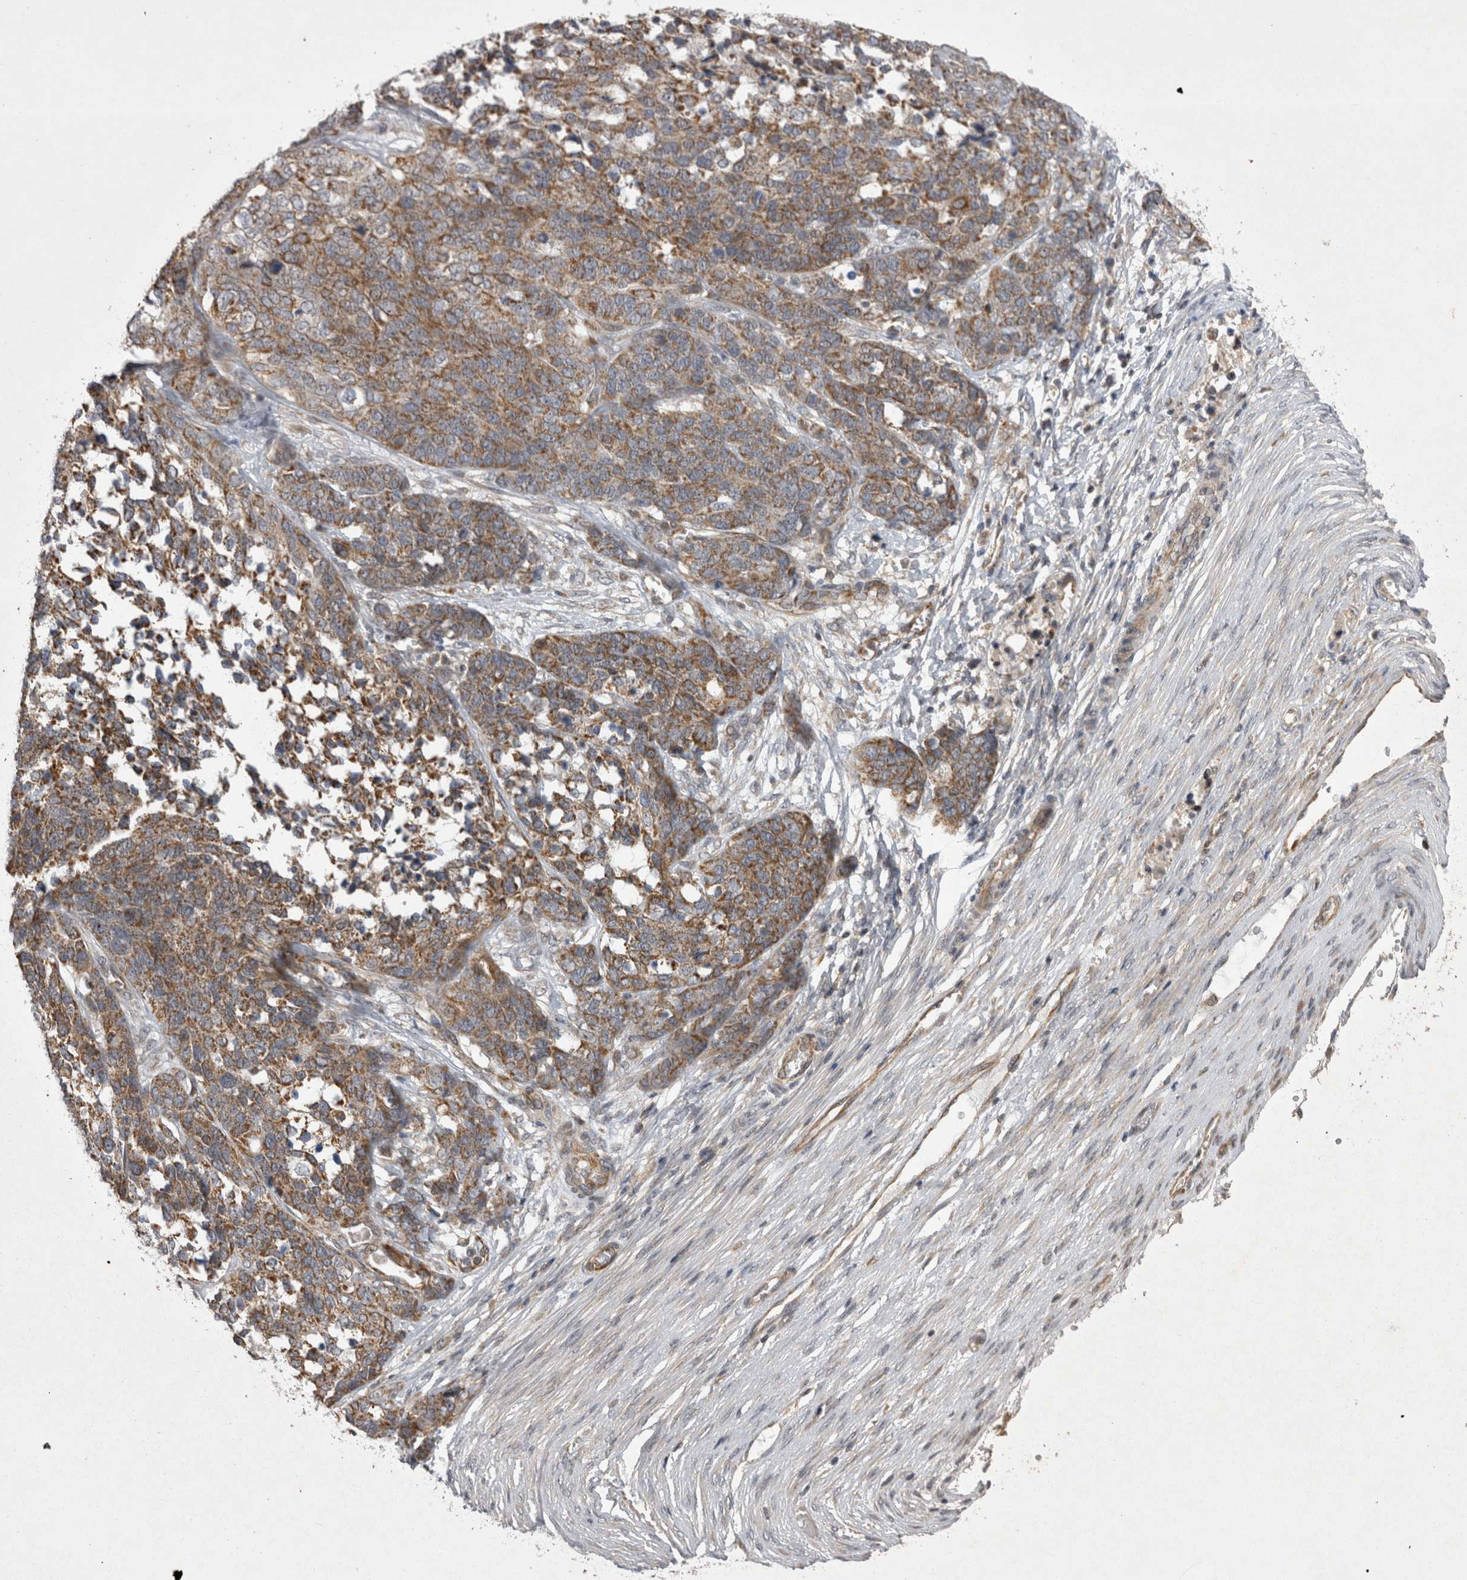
{"staining": {"intensity": "weak", "quantity": ">75%", "location": "cytoplasmic/membranous"}, "tissue": "ovarian cancer", "cell_type": "Tumor cells", "image_type": "cancer", "snomed": [{"axis": "morphology", "description": "Cystadenocarcinoma, serous, NOS"}, {"axis": "topography", "description": "Ovary"}], "caption": "Immunohistochemical staining of ovarian serous cystadenocarcinoma exhibits weak cytoplasmic/membranous protein expression in about >75% of tumor cells.", "gene": "TSPOAP1", "patient": {"sex": "female", "age": 44}}